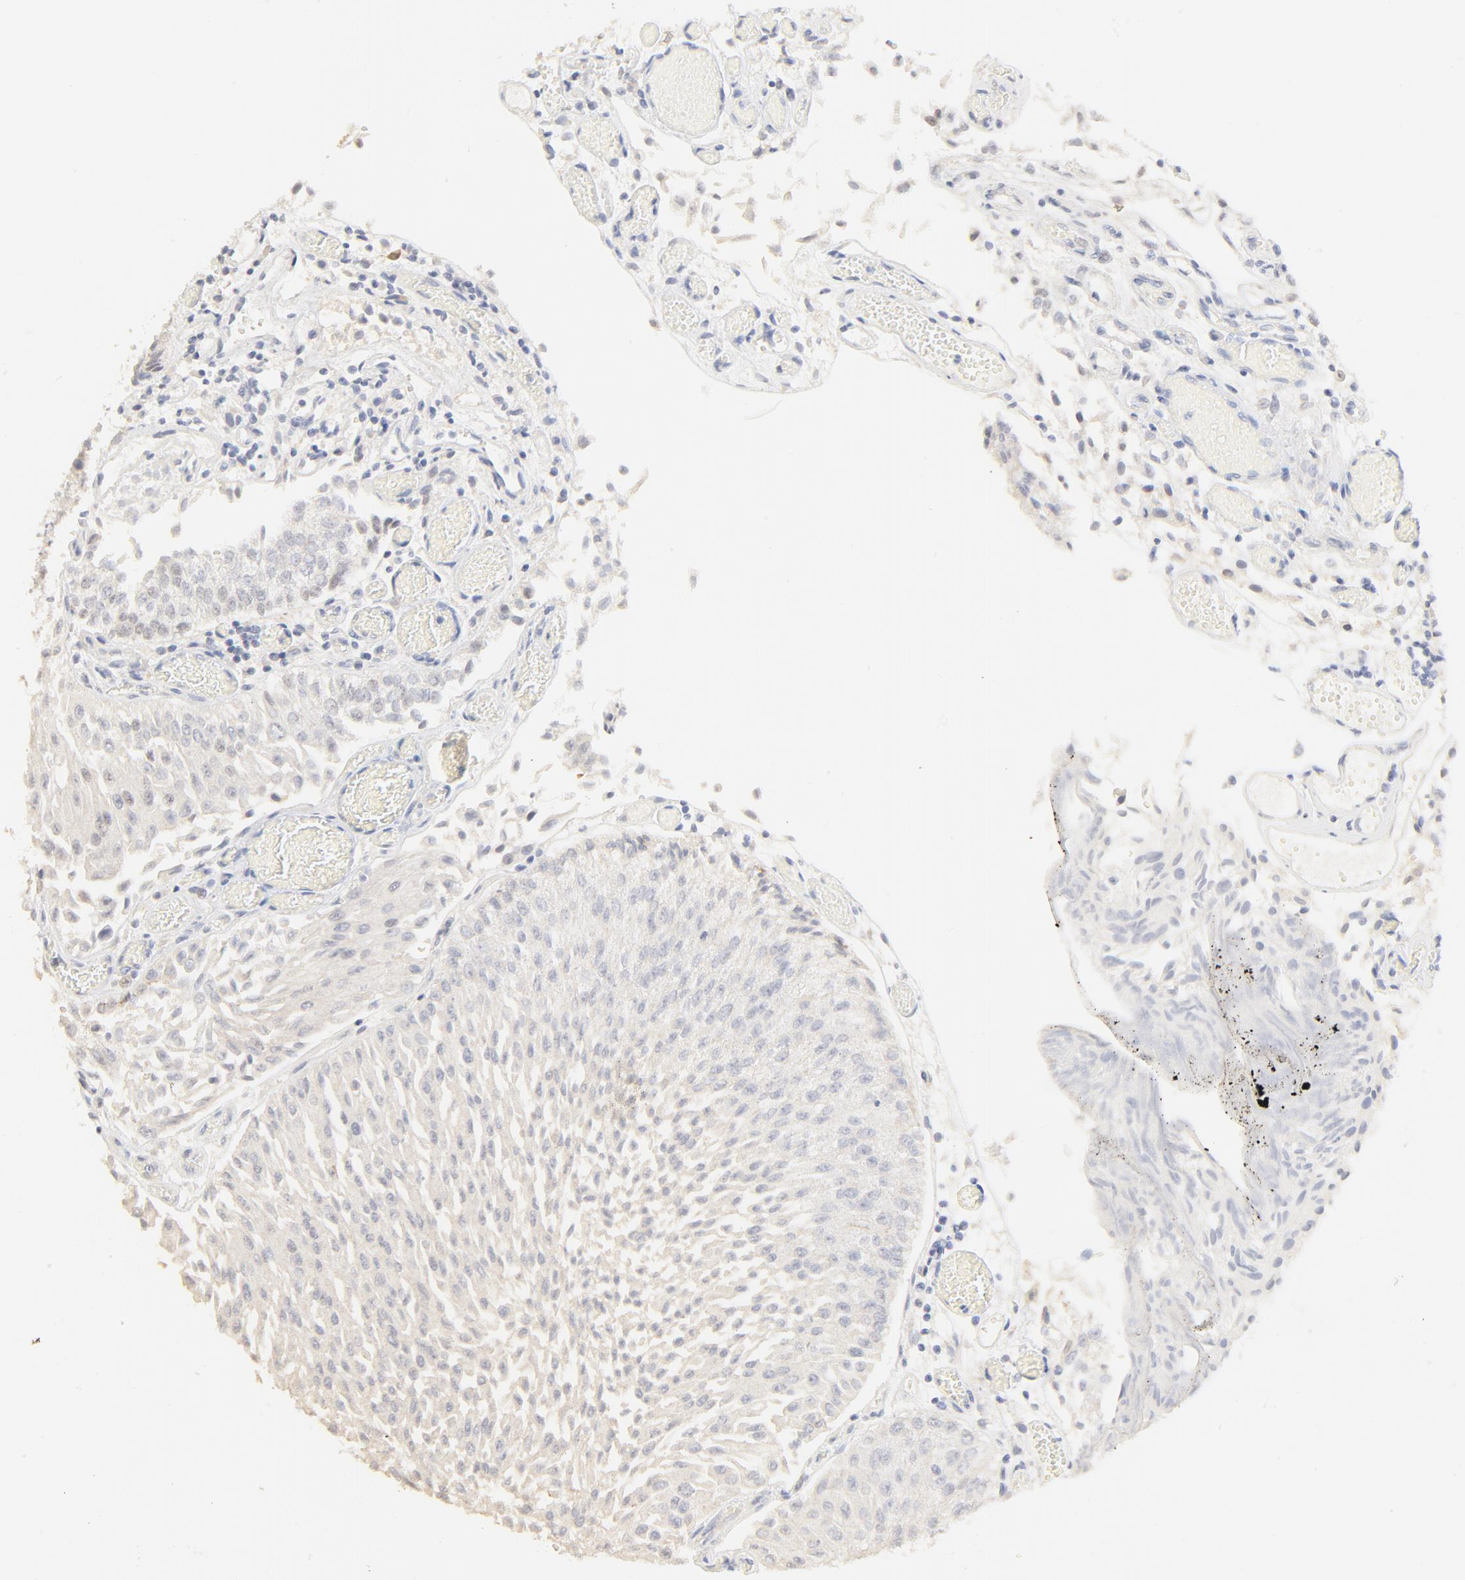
{"staining": {"intensity": "negative", "quantity": "none", "location": "none"}, "tissue": "urothelial cancer", "cell_type": "Tumor cells", "image_type": "cancer", "snomed": [{"axis": "morphology", "description": "Urothelial carcinoma, Low grade"}, {"axis": "topography", "description": "Urinary bladder"}], "caption": "The photomicrograph exhibits no significant positivity in tumor cells of urothelial cancer.", "gene": "FCGBP", "patient": {"sex": "male", "age": 86}}